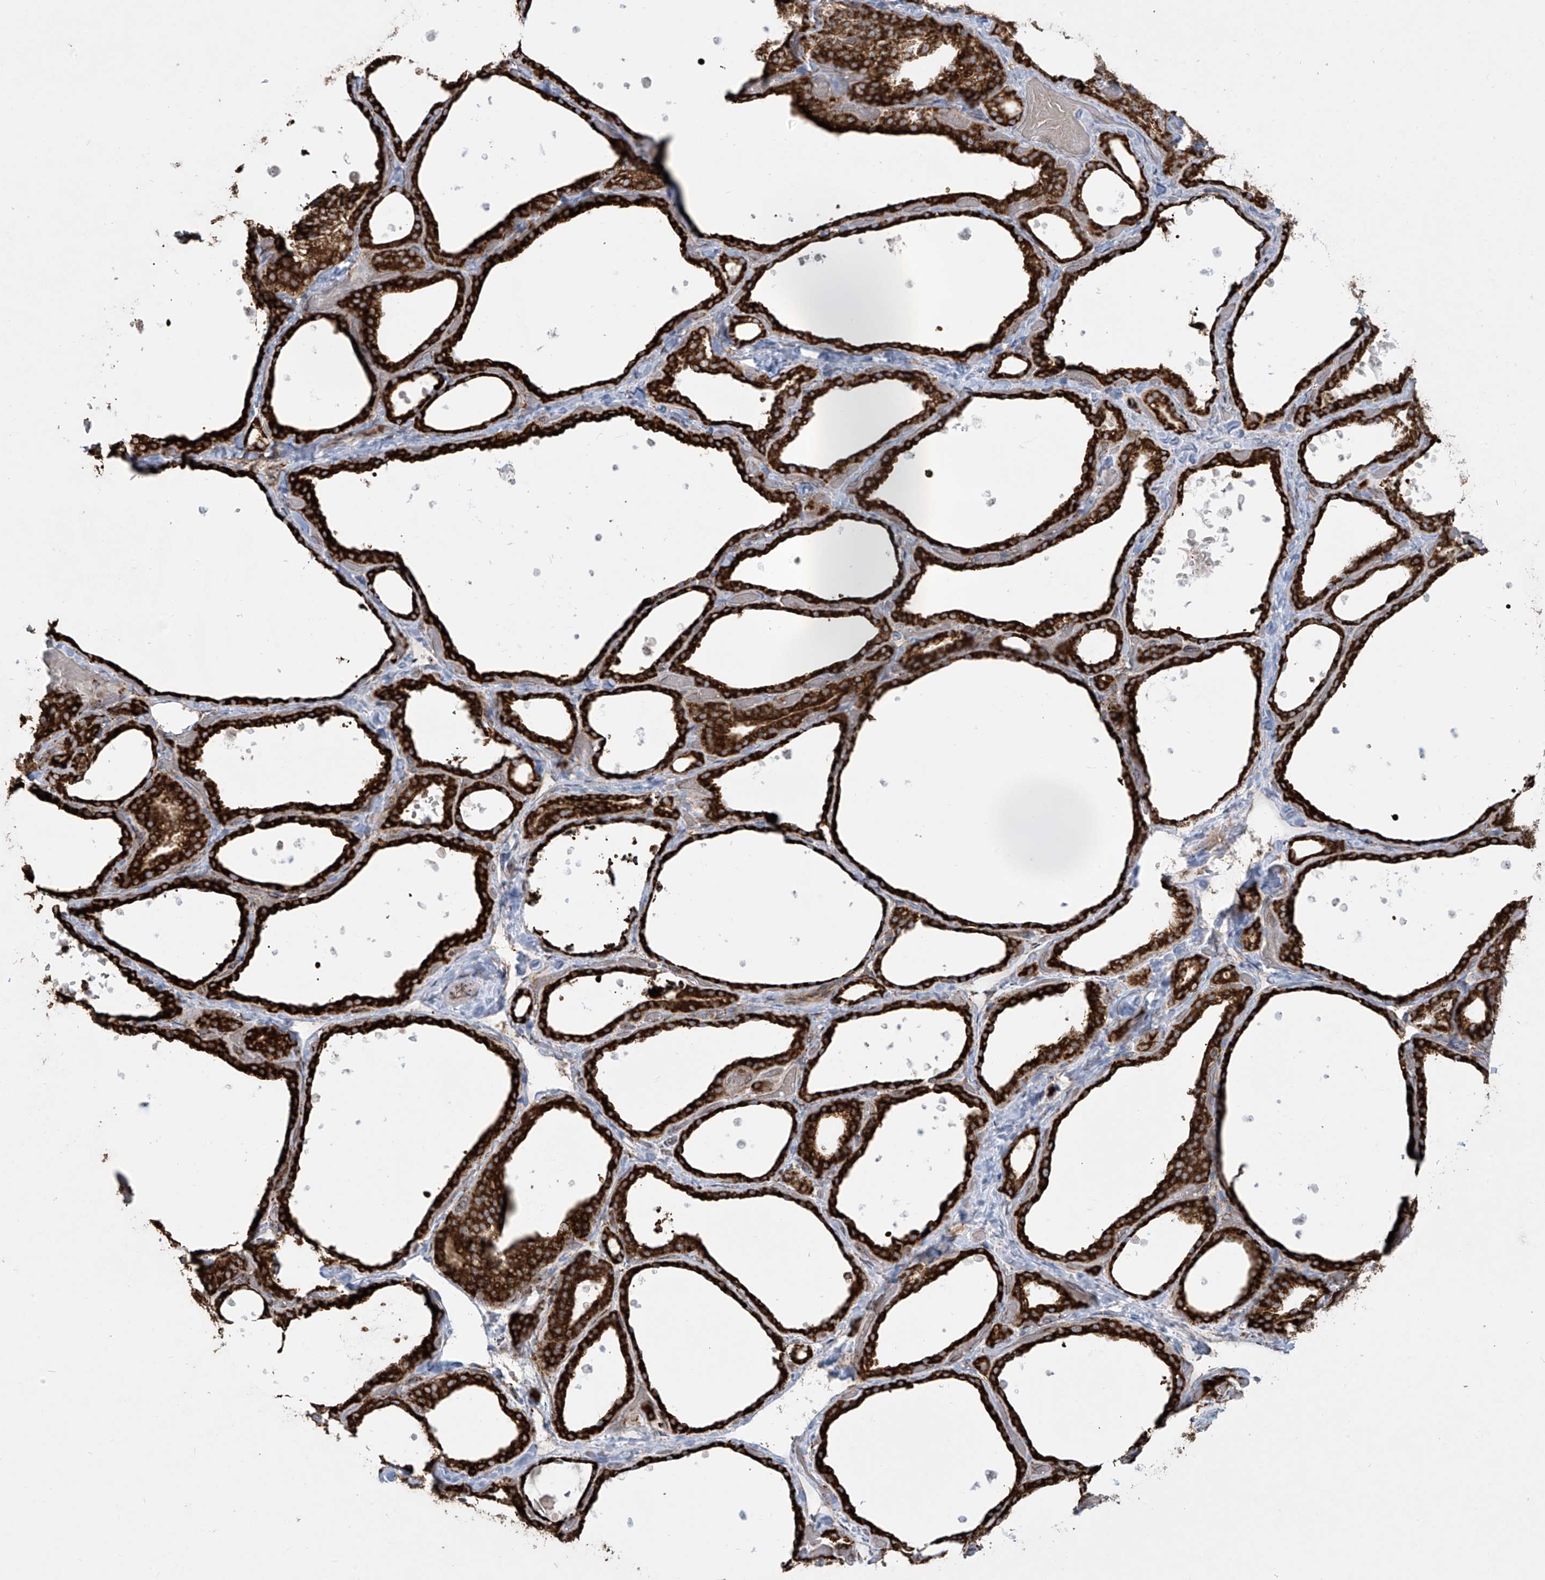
{"staining": {"intensity": "strong", "quantity": ">75%", "location": "cytoplasmic/membranous"}, "tissue": "thyroid gland", "cell_type": "Glandular cells", "image_type": "normal", "snomed": [{"axis": "morphology", "description": "Normal tissue, NOS"}, {"axis": "topography", "description": "Thyroid gland"}], "caption": "IHC histopathology image of unremarkable thyroid gland: thyroid gland stained using immunohistochemistry reveals high levels of strong protein expression localized specifically in the cytoplasmic/membranous of glandular cells, appearing as a cytoplasmic/membranous brown color.", "gene": "MX1", "patient": {"sex": "female", "age": 44}}